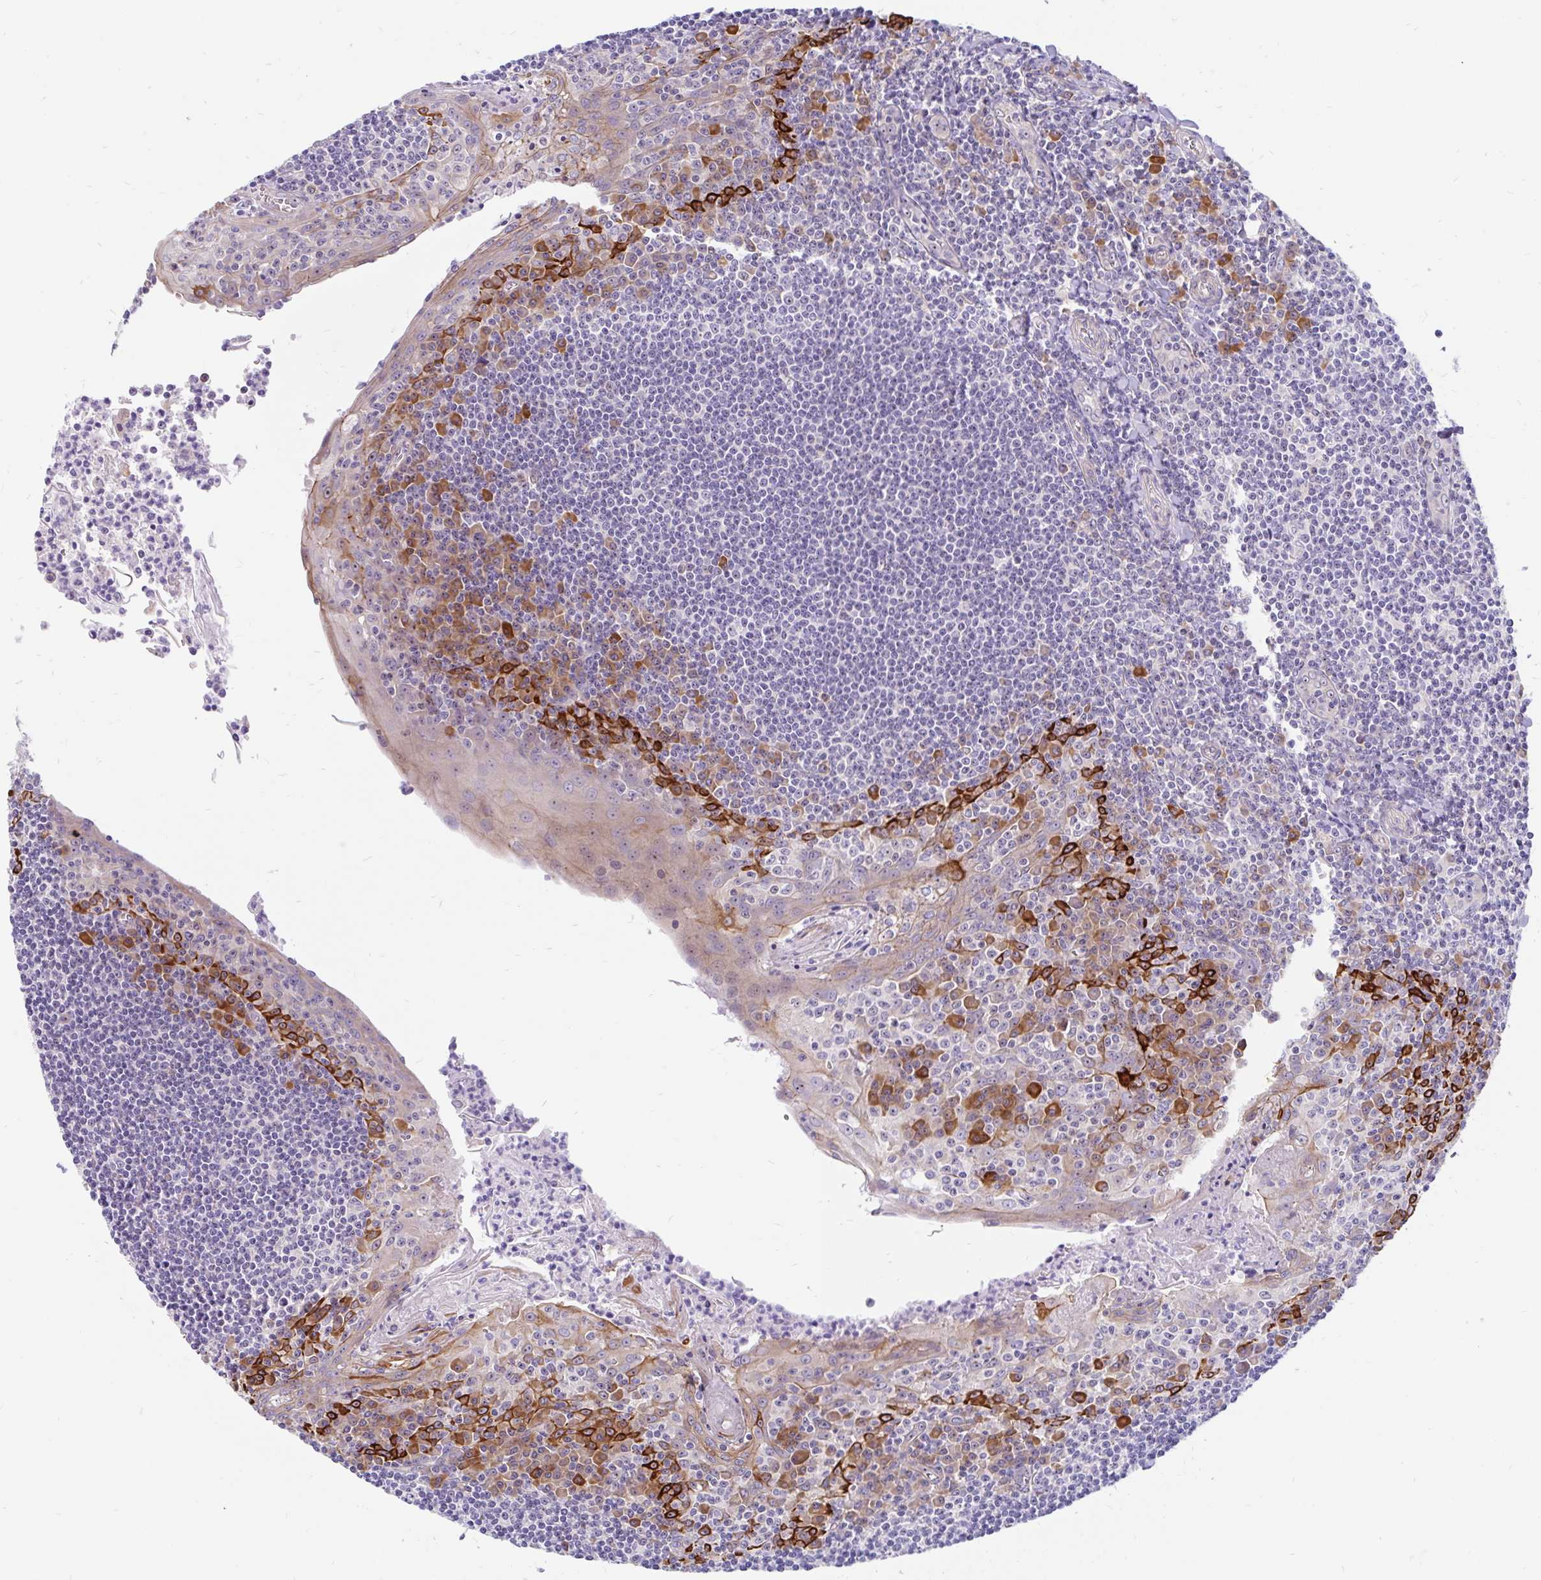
{"staining": {"intensity": "negative", "quantity": "none", "location": "none"}, "tissue": "tonsil", "cell_type": "Germinal center cells", "image_type": "normal", "snomed": [{"axis": "morphology", "description": "Normal tissue, NOS"}, {"axis": "topography", "description": "Tonsil"}], "caption": "Immunohistochemistry histopathology image of unremarkable tonsil: human tonsil stained with DAB demonstrates no significant protein positivity in germinal center cells.", "gene": "LRRC26", "patient": {"sex": "male", "age": 27}}